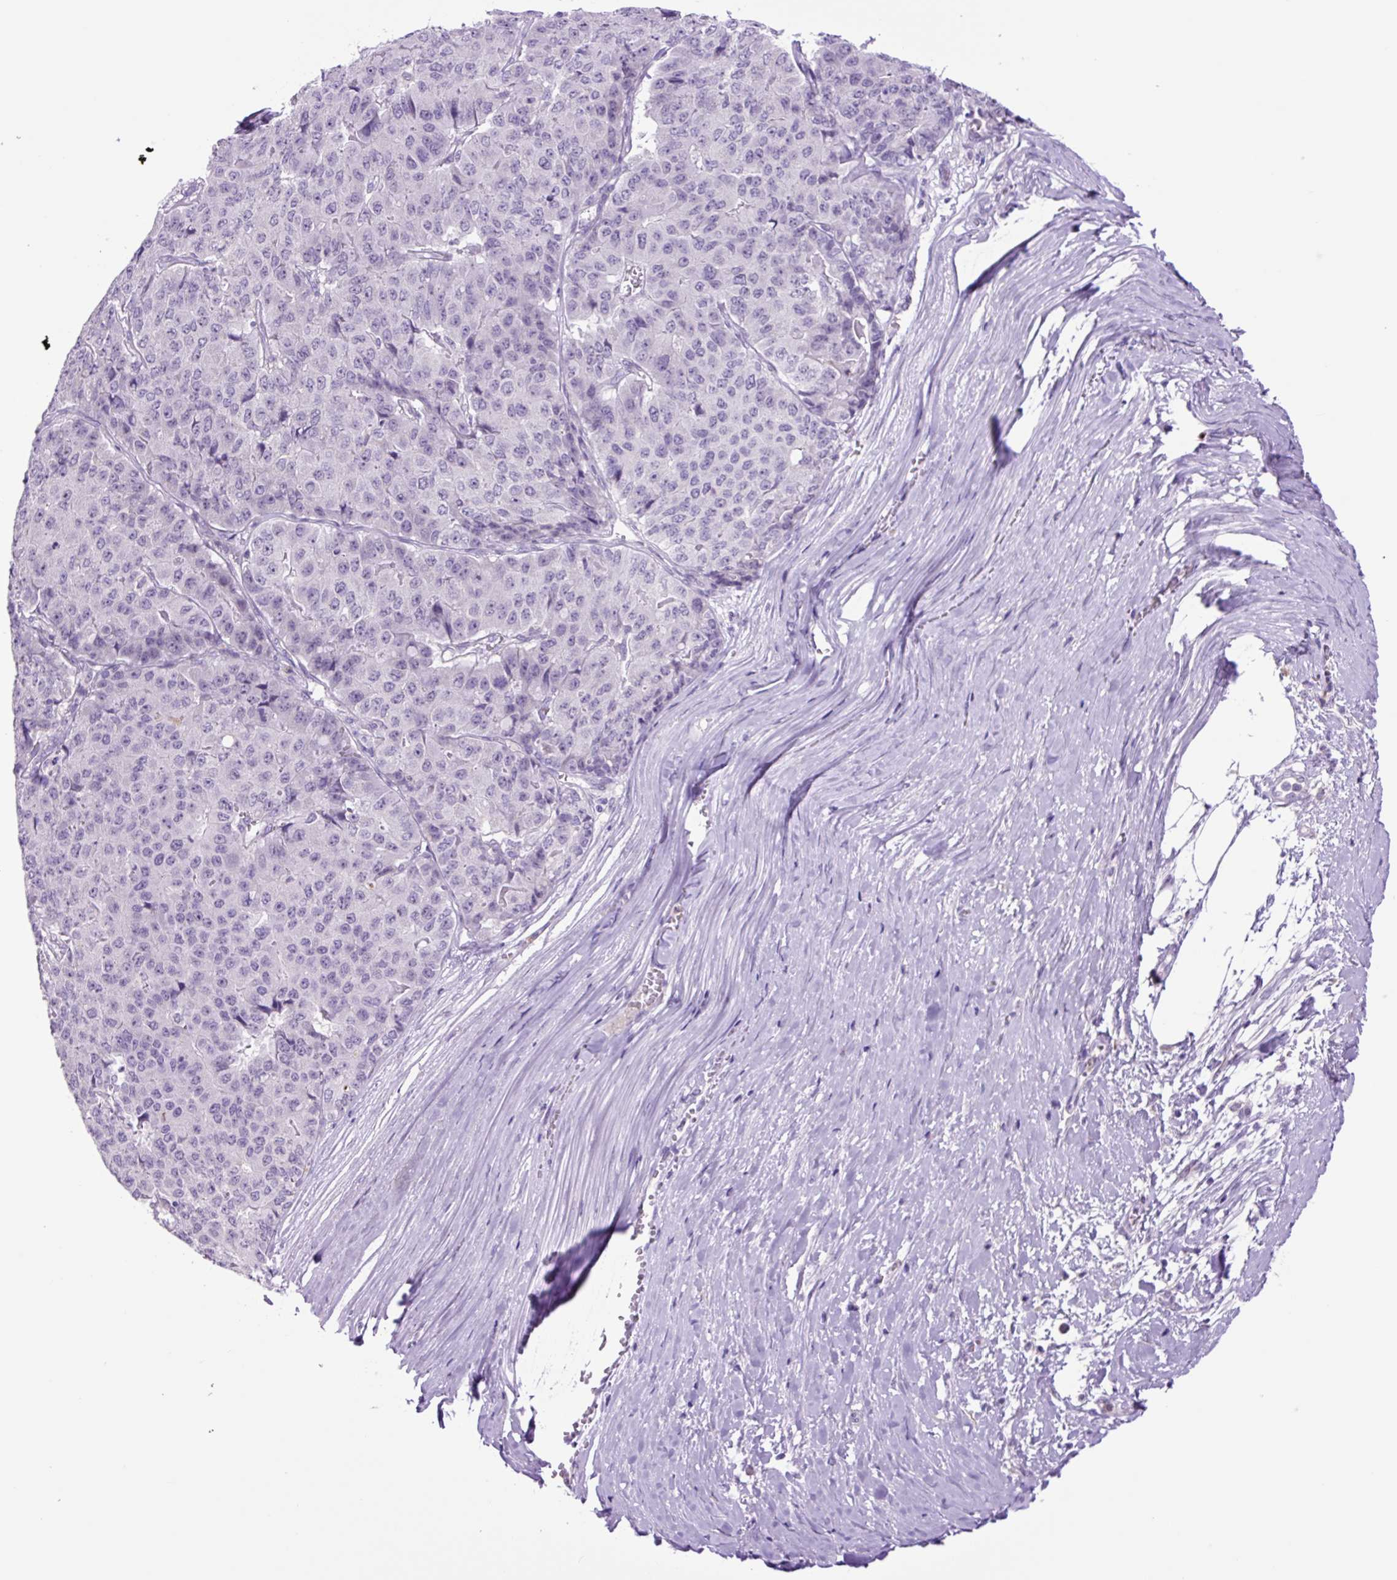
{"staining": {"intensity": "negative", "quantity": "none", "location": "none"}, "tissue": "pancreatic cancer", "cell_type": "Tumor cells", "image_type": "cancer", "snomed": [{"axis": "morphology", "description": "Adenocarcinoma, NOS"}, {"axis": "topography", "description": "Pancreas"}], "caption": "Immunohistochemistry (IHC) micrograph of adenocarcinoma (pancreatic) stained for a protein (brown), which demonstrates no expression in tumor cells. Brightfield microscopy of immunohistochemistry stained with DAB (brown) and hematoxylin (blue), captured at high magnification.", "gene": "MFSD3", "patient": {"sex": "male", "age": 50}}